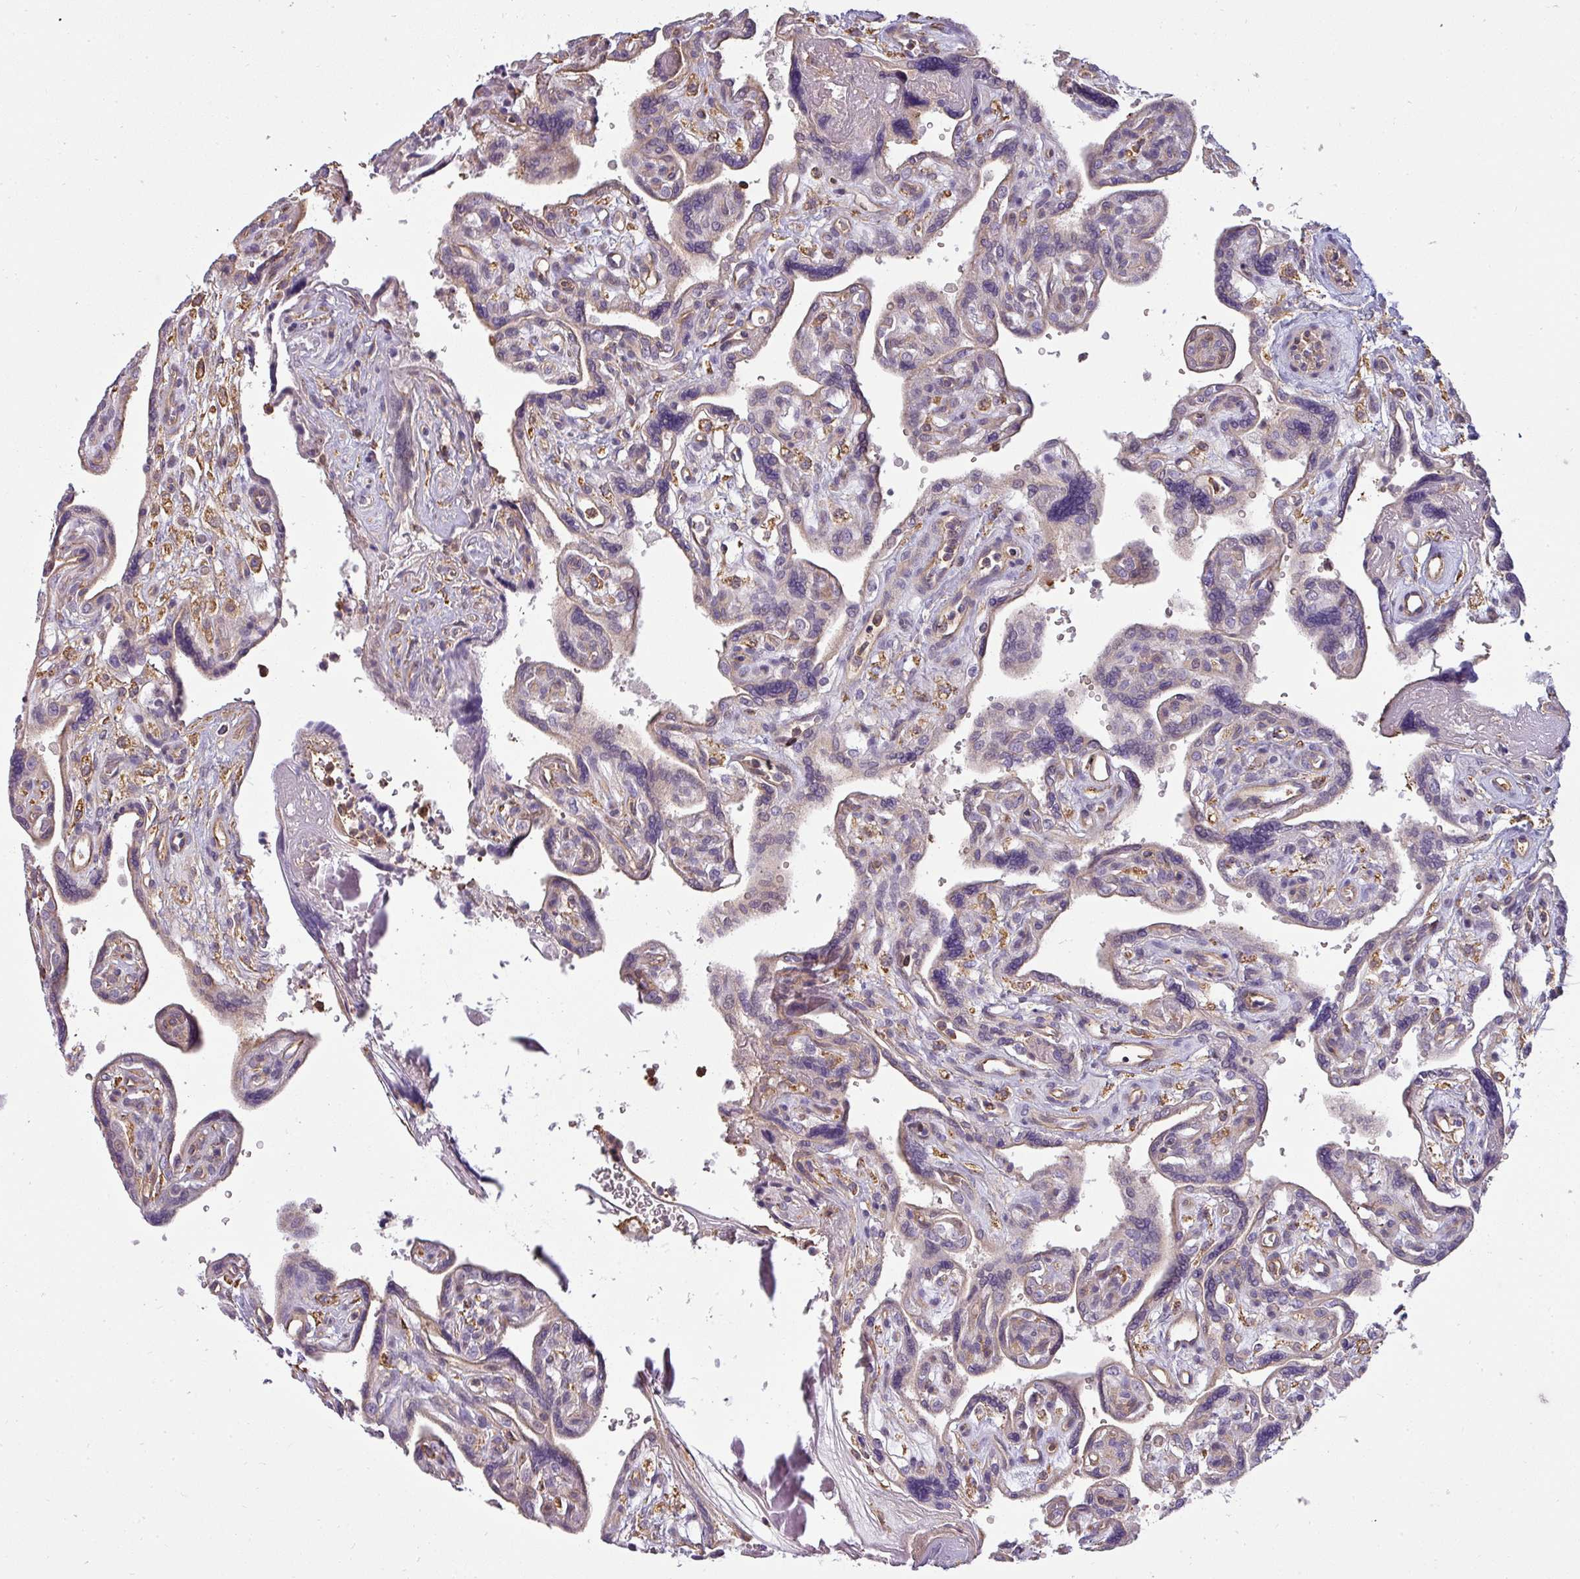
{"staining": {"intensity": "negative", "quantity": "none", "location": "none"}, "tissue": "placenta", "cell_type": "Decidual cells", "image_type": "normal", "snomed": [{"axis": "morphology", "description": "Normal tissue, NOS"}, {"axis": "topography", "description": "Placenta"}], "caption": "High magnification brightfield microscopy of normal placenta stained with DAB (brown) and counterstained with hematoxylin (blue): decidual cells show no significant positivity.", "gene": "ZNF835", "patient": {"sex": "female", "age": 39}}